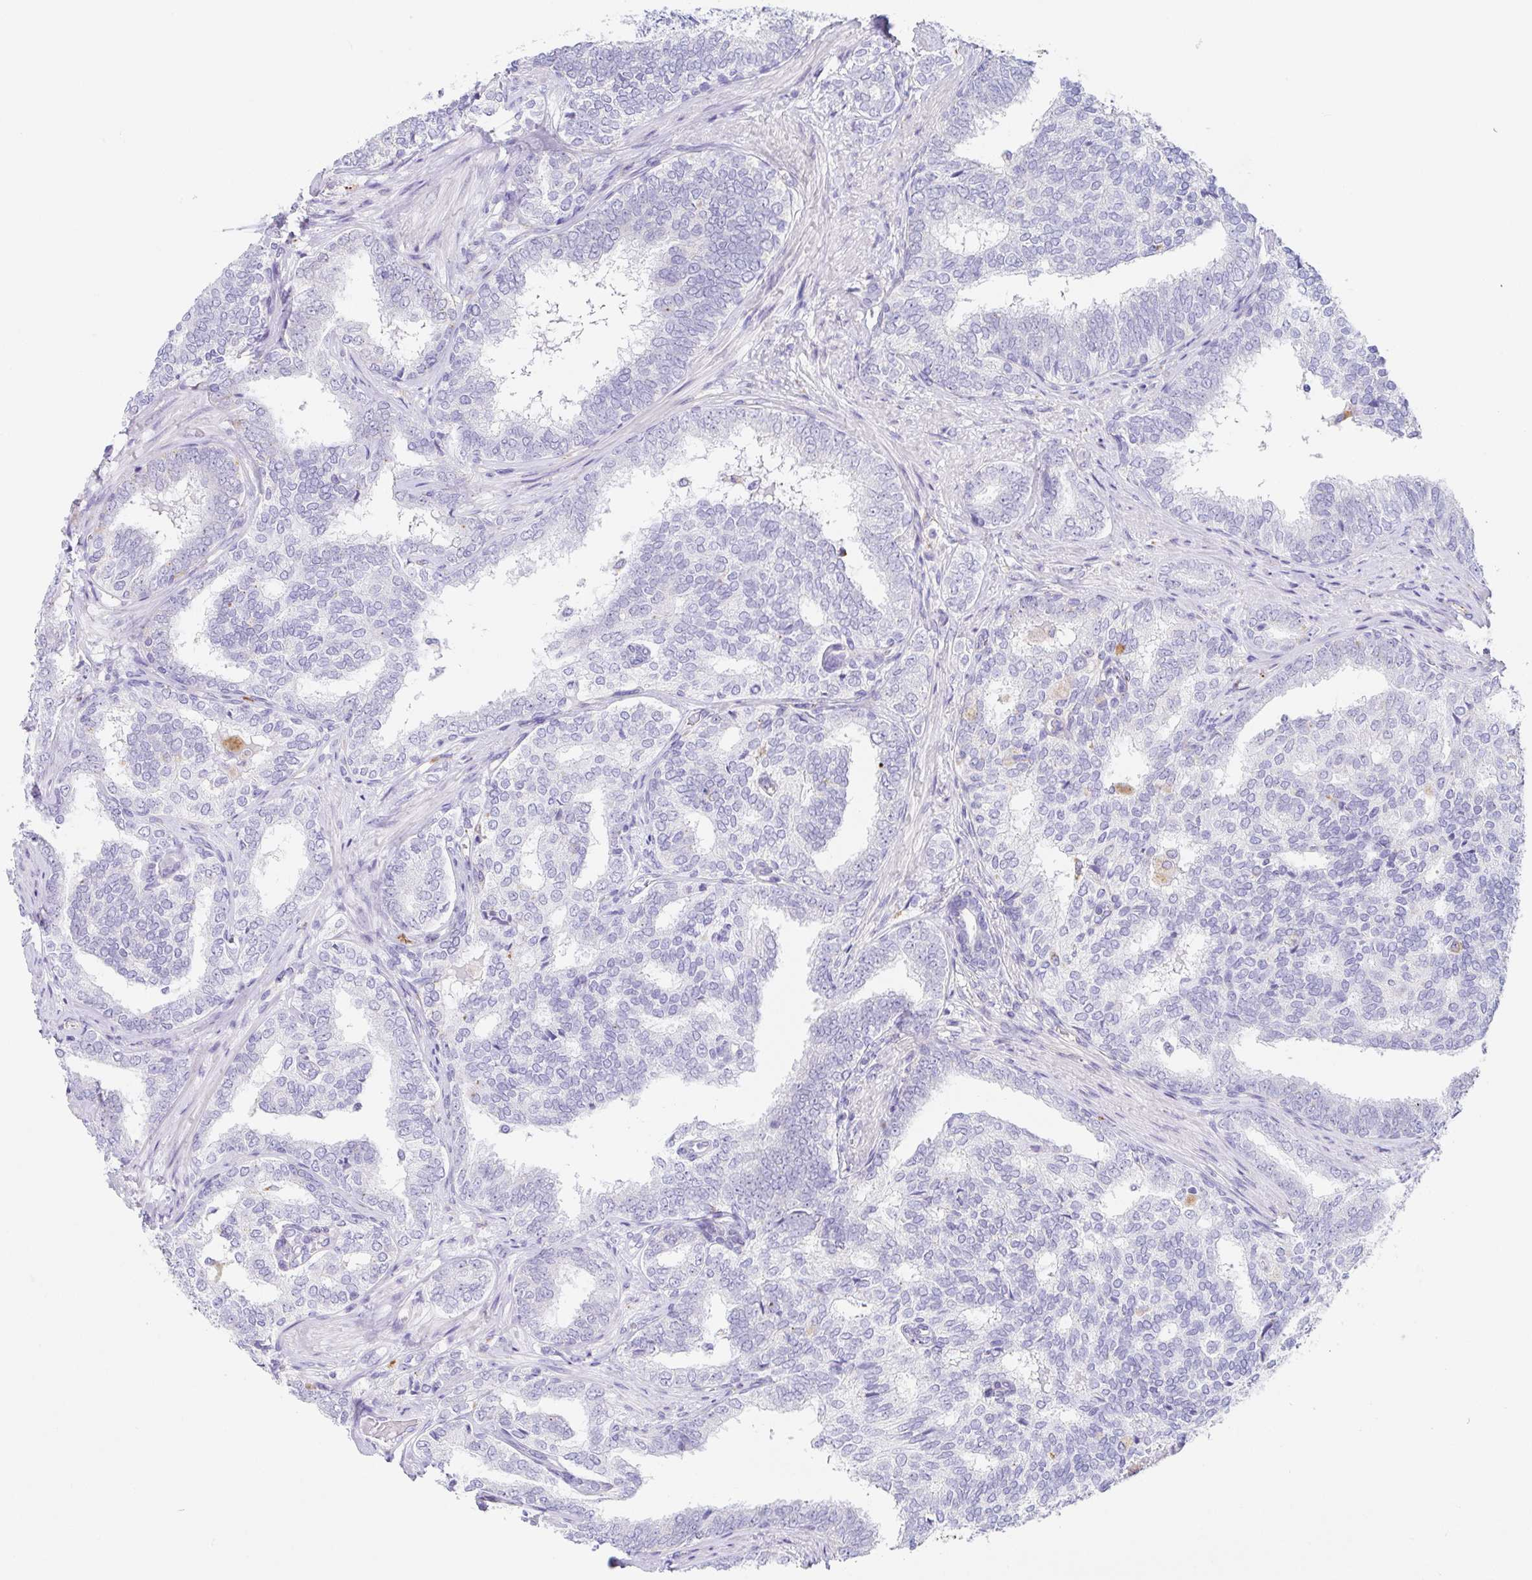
{"staining": {"intensity": "negative", "quantity": "none", "location": "none"}, "tissue": "prostate cancer", "cell_type": "Tumor cells", "image_type": "cancer", "snomed": [{"axis": "morphology", "description": "Adenocarcinoma, High grade"}, {"axis": "topography", "description": "Prostate"}], "caption": "Tumor cells are negative for brown protein staining in prostate cancer.", "gene": "DKK4", "patient": {"sex": "male", "age": 72}}